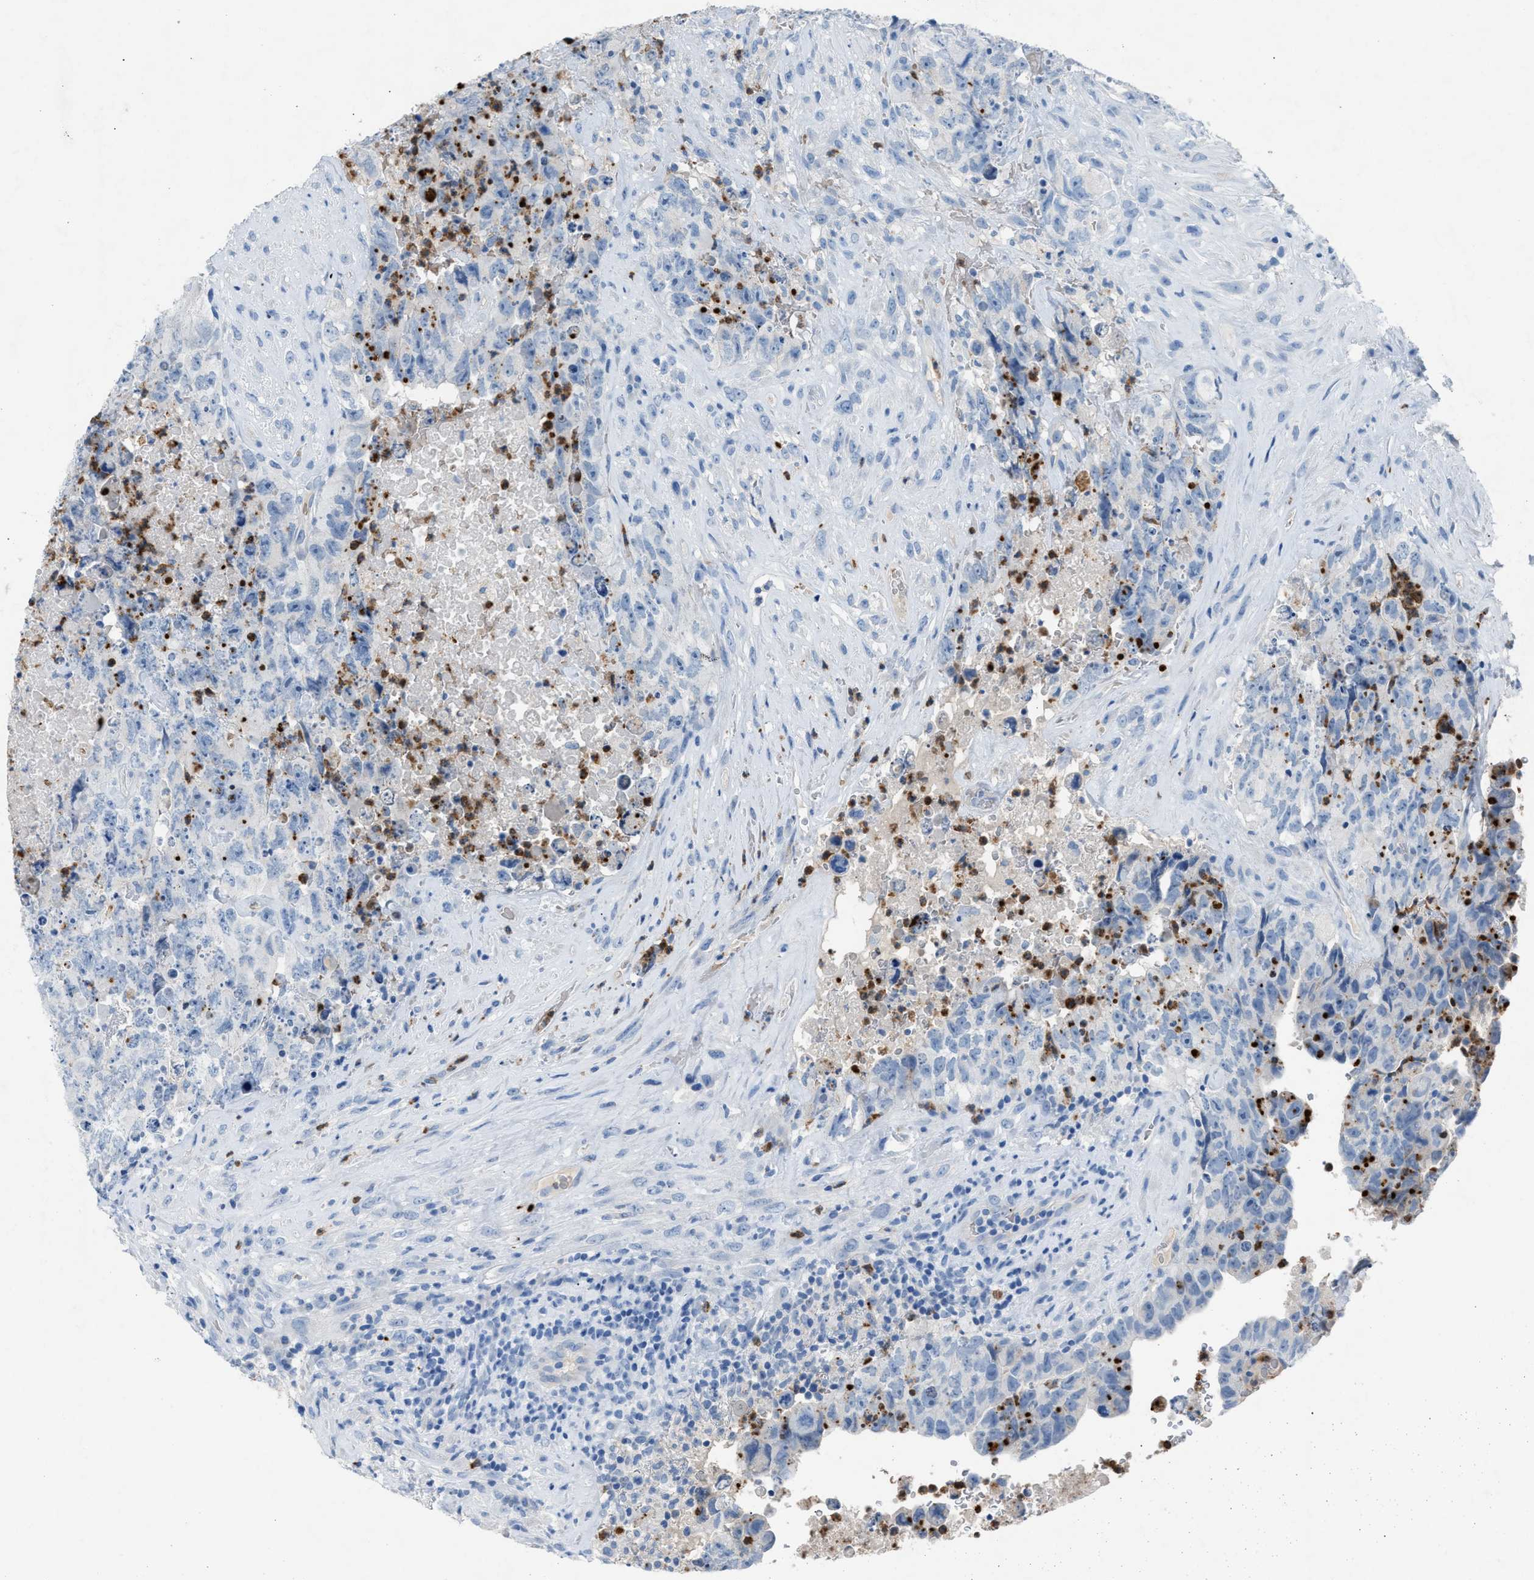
{"staining": {"intensity": "negative", "quantity": "none", "location": "none"}, "tissue": "testis cancer", "cell_type": "Tumor cells", "image_type": "cancer", "snomed": [{"axis": "morphology", "description": "Carcinoma, Embryonal, NOS"}, {"axis": "topography", "description": "Testis"}], "caption": "A high-resolution photomicrograph shows immunohistochemistry (IHC) staining of embryonal carcinoma (testis), which displays no significant expression in tumor cells. Nuclei are stained in blue.", "gene": "CFAP77", "patient": {"sex": "male", "age": 32}}